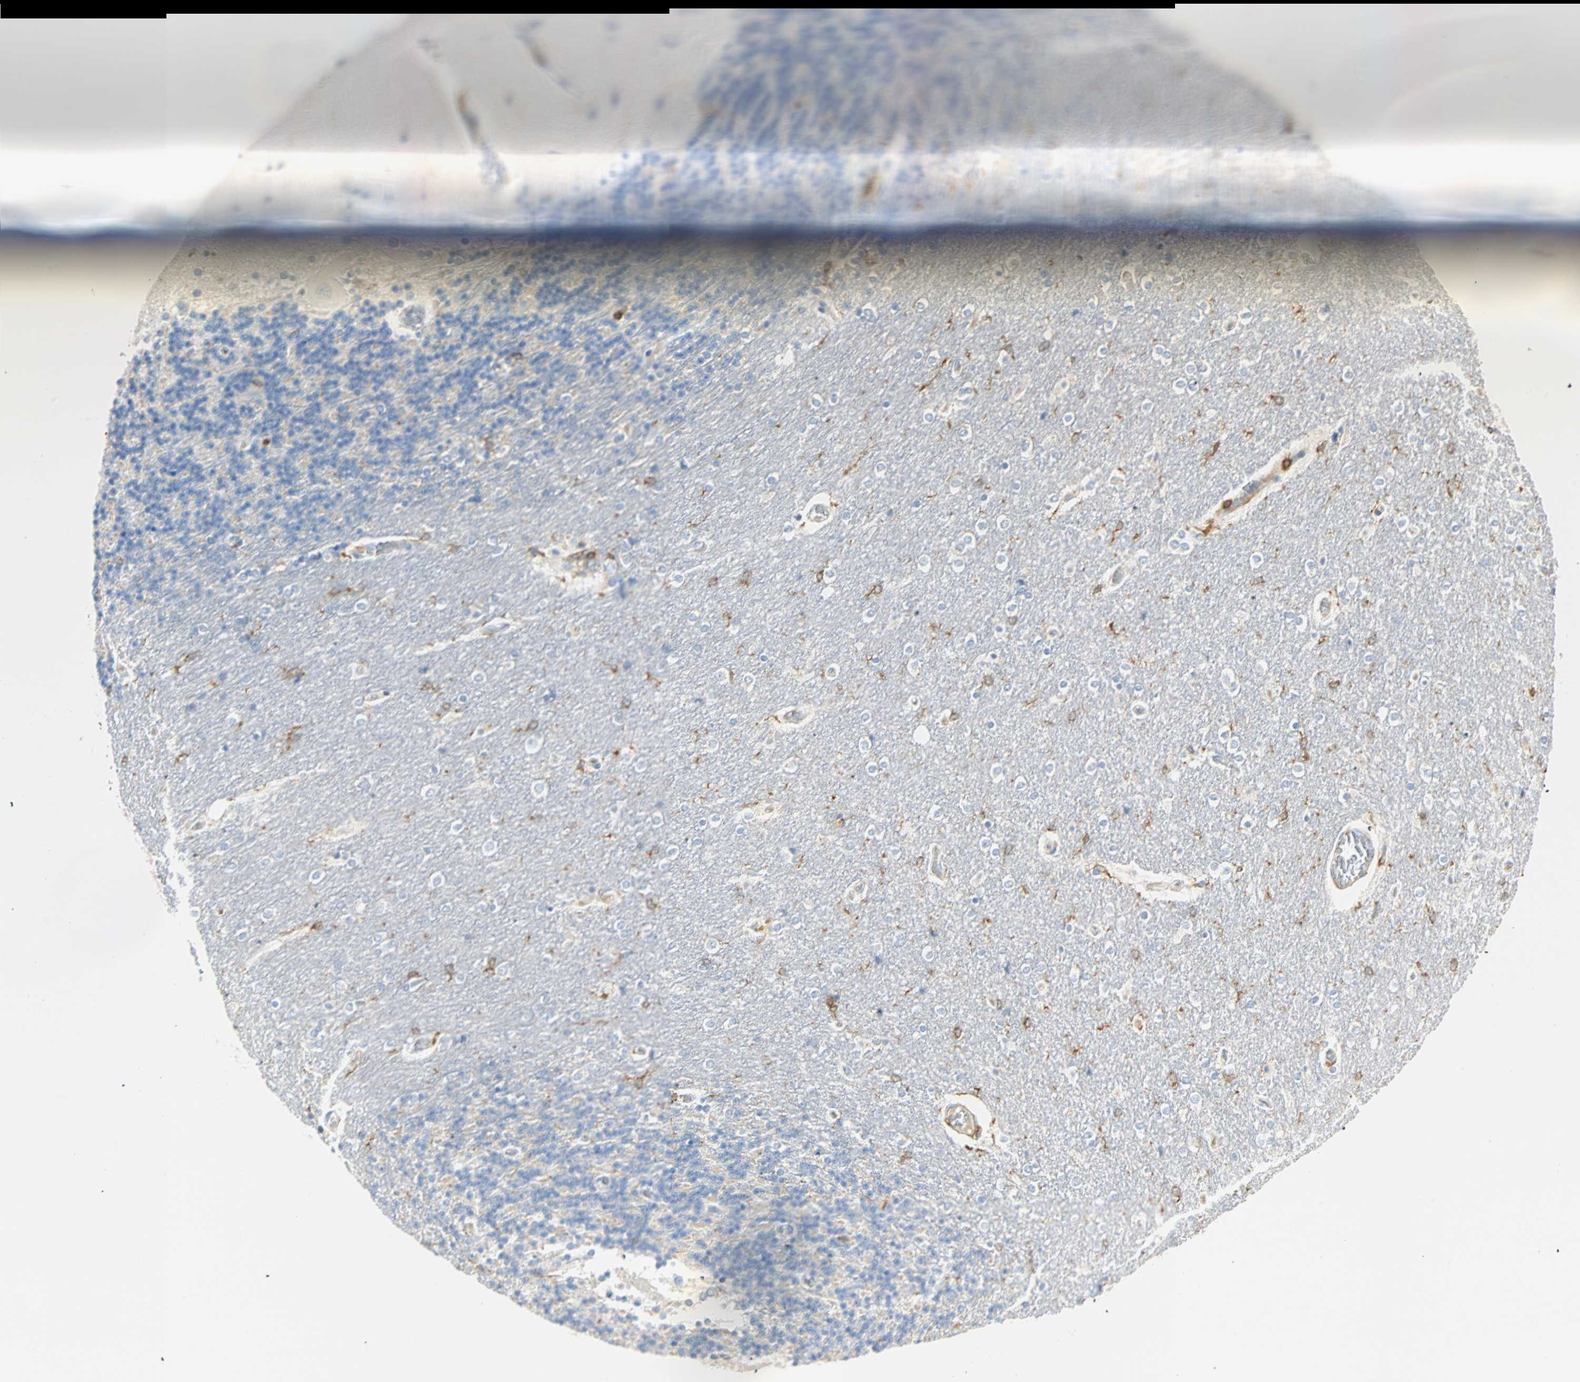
{"staining": {"intensity": "negative", "quantity": "none", "location": "none"}, "tissue": "cerebellum", "cell_type": "Cells in granular layer", "image_type": "normal", "snomed": [{"axis": "morphology", "description": "Normal tissue, NOS"}, {"axis": "topography", "description": "Cerebellum"}], "caption": "Immunohistochemical staining of benign cerebellum demonstrates no significant staining in cells in granular layer. (IHC, brightfield microscopy, high magnification).", "gene": "FMNL1", "patient": {"sex": "female", "age": 54}}